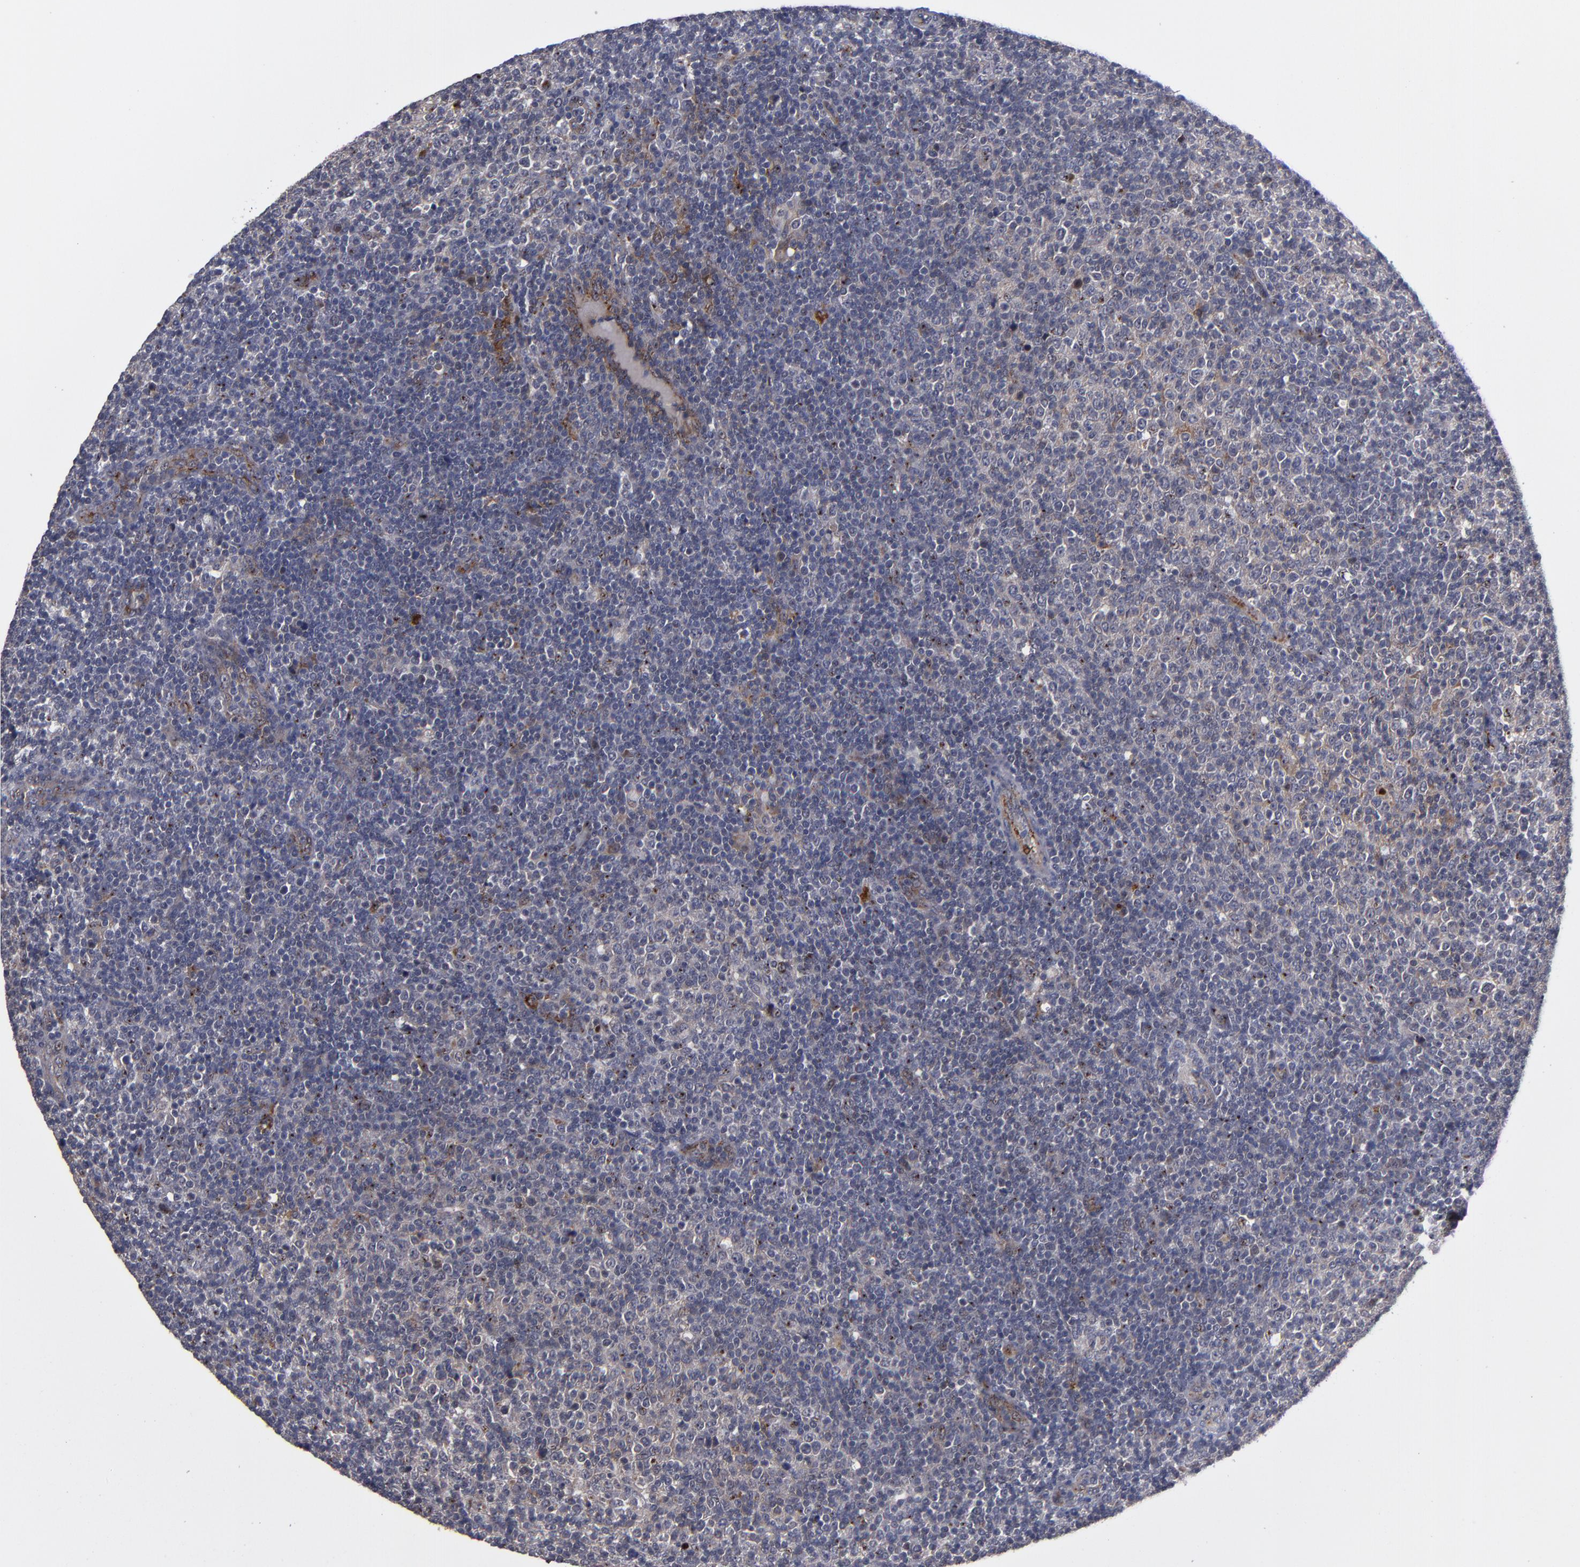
{"staining": {"intensity": "negative", "quantity": "none", "location": "none"}, "tissue": "lymphoma", "cell_type": "Tumor cells", "image_type": "cancer", "snomed": [{"axis": "morphology", "description": "Malignant lymphoma, non-Hodgkin's type, Low grade"}, {"axis": "topography", "description": "Lymph node"}], "caption": "Immunohistochemical staining of human low-grade malignant lymphoma, non-Hodgkin's type reveals no significant positivity in tumor cells.", "gene": "EXD2", "patient": {"sex": "male", "age": 70}}